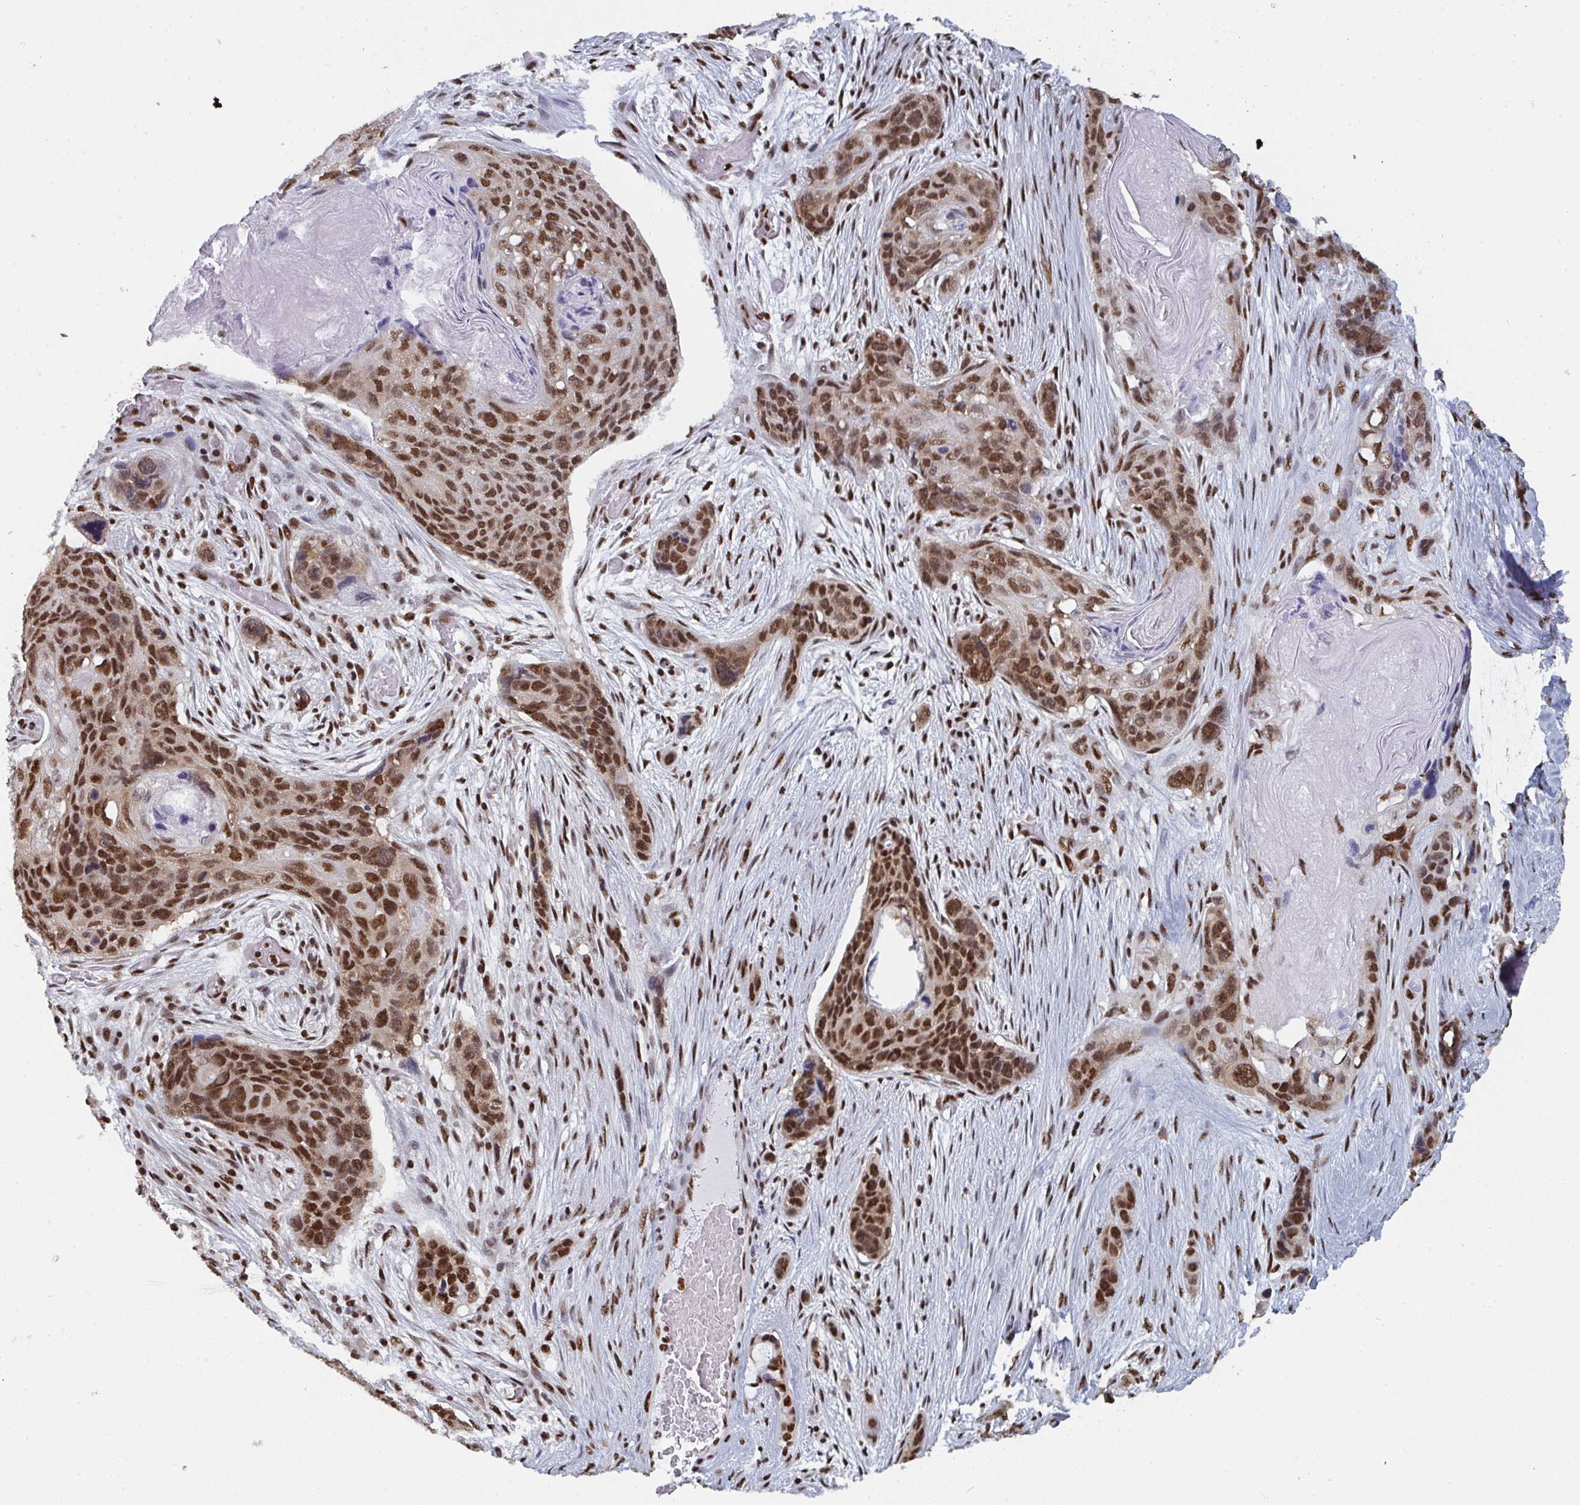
{"staining": {"intensity": "moderate", "quantity": ">75%", "location": "nuclear"}, "tissue": "lung cancer", "cell_type": "Tumor cells", "image_type": "cancer", "snomed": [{"axis": "morphology", "description": "Squamous cell carcinoma, NOS"}, {"axis": "morphology", "description": "Squamous cell carcinoma, metastatic, NOS"}, {"axis": "topography", "description": "Lymph node"}, {"axis": "topography", "description": "Lung"}], "caption": "An immunohistochemistry (IHC) photomicrograph of tumor tissue is shown. Protein staining in brown highlights moderate nuclear positivity in squamous cell carcinoma (lung) within tumor cells. (Stains: DAB in brown, nuclei in blue, Microscopy: brightfield microscopy at high magnification).", "gene": "GAR1", "patient": {"sex": "male", "age": 41}}